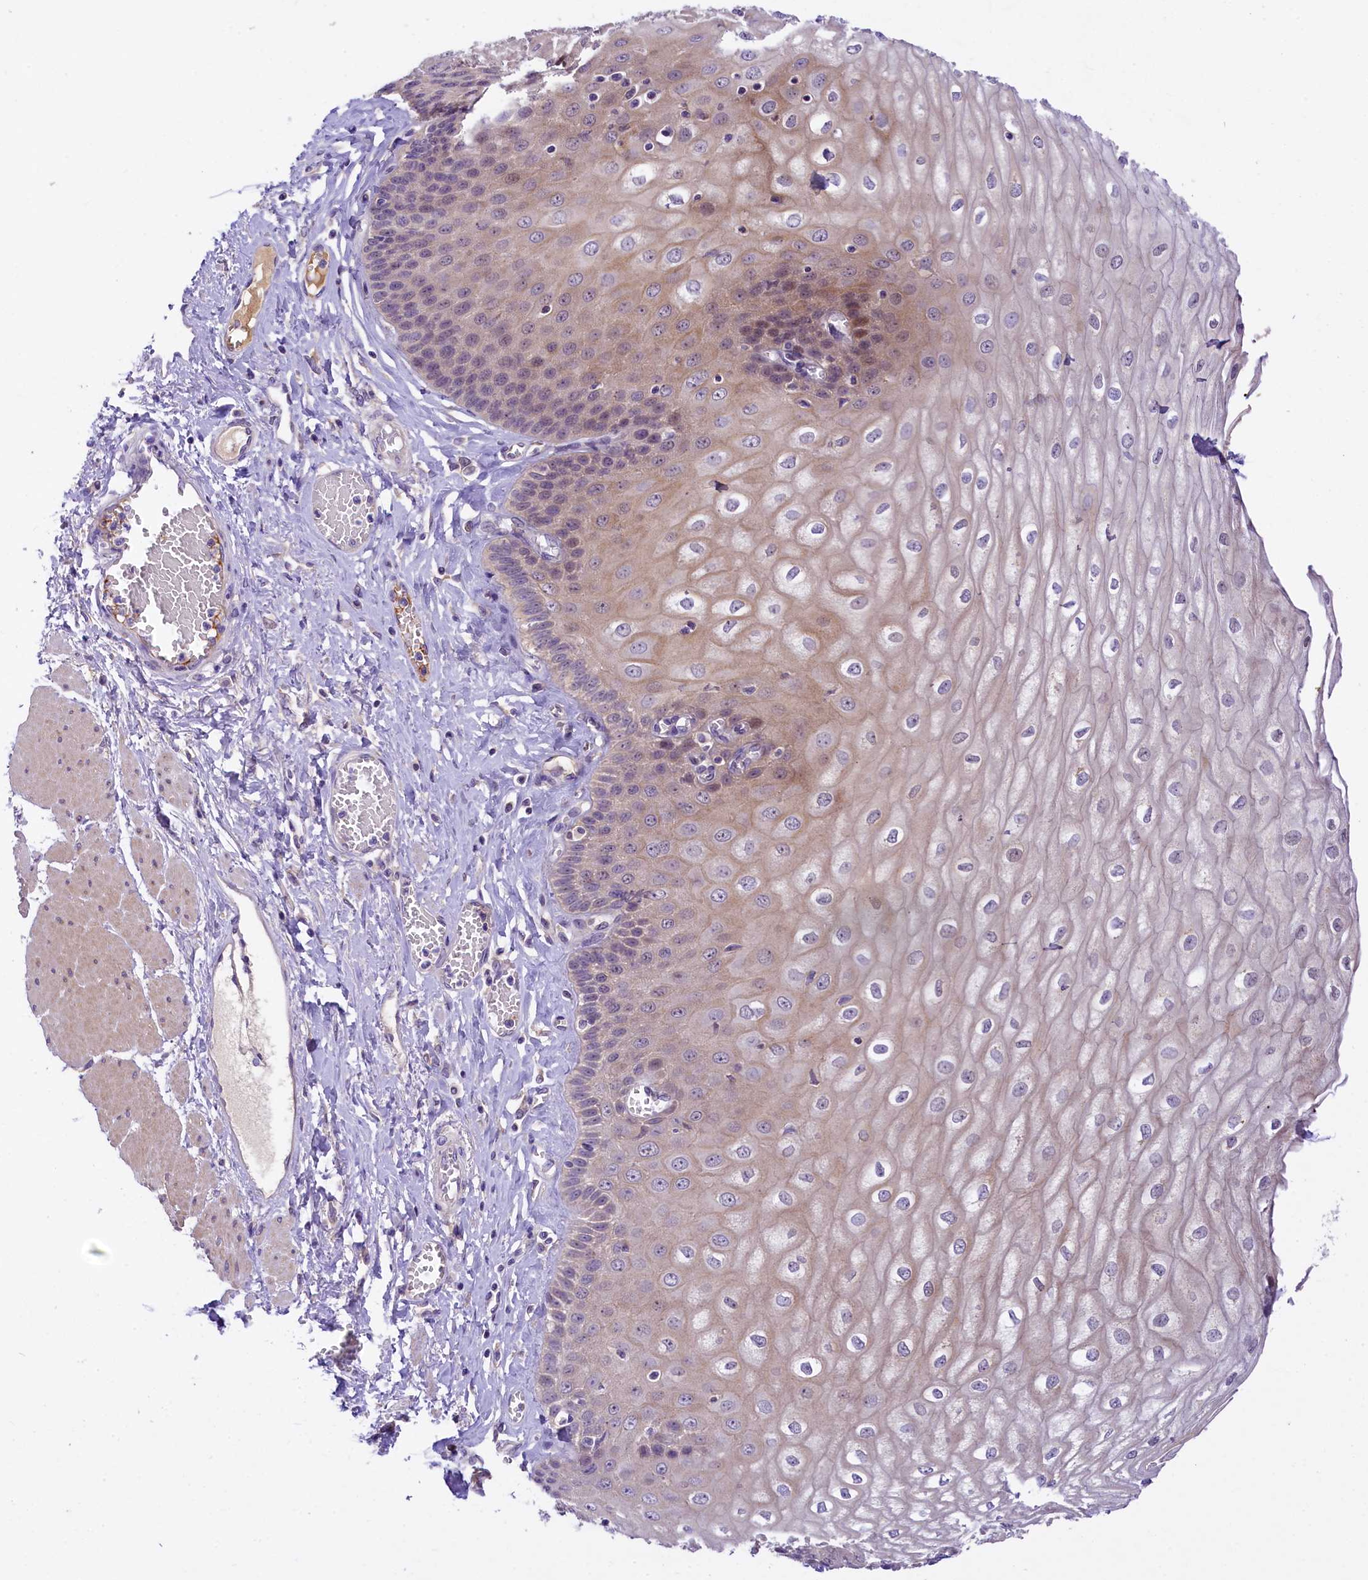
{"staining": {"intensity": "moderate", "quantity": "<25%", "location": "cytoplasmic/membranous,nuclear"}, "tissue": "esophagus", "cell_type": "Squamous epithelial cells", "image_type": "normal", "snomed": [{"axis": "morphology", "description": "Normal tissue, NOS"}, {"axis": "topography", "description": "Esophagus"}], "caption": "Immunohistochemical staining of normal esophagus reveals low levels of moderate cytoplasmic/membranous,nuclear staining in approximately <25% of squamous epithelial cells.", "gene": "UBXN6", "patient": {"sex": "male", "age": 60}}